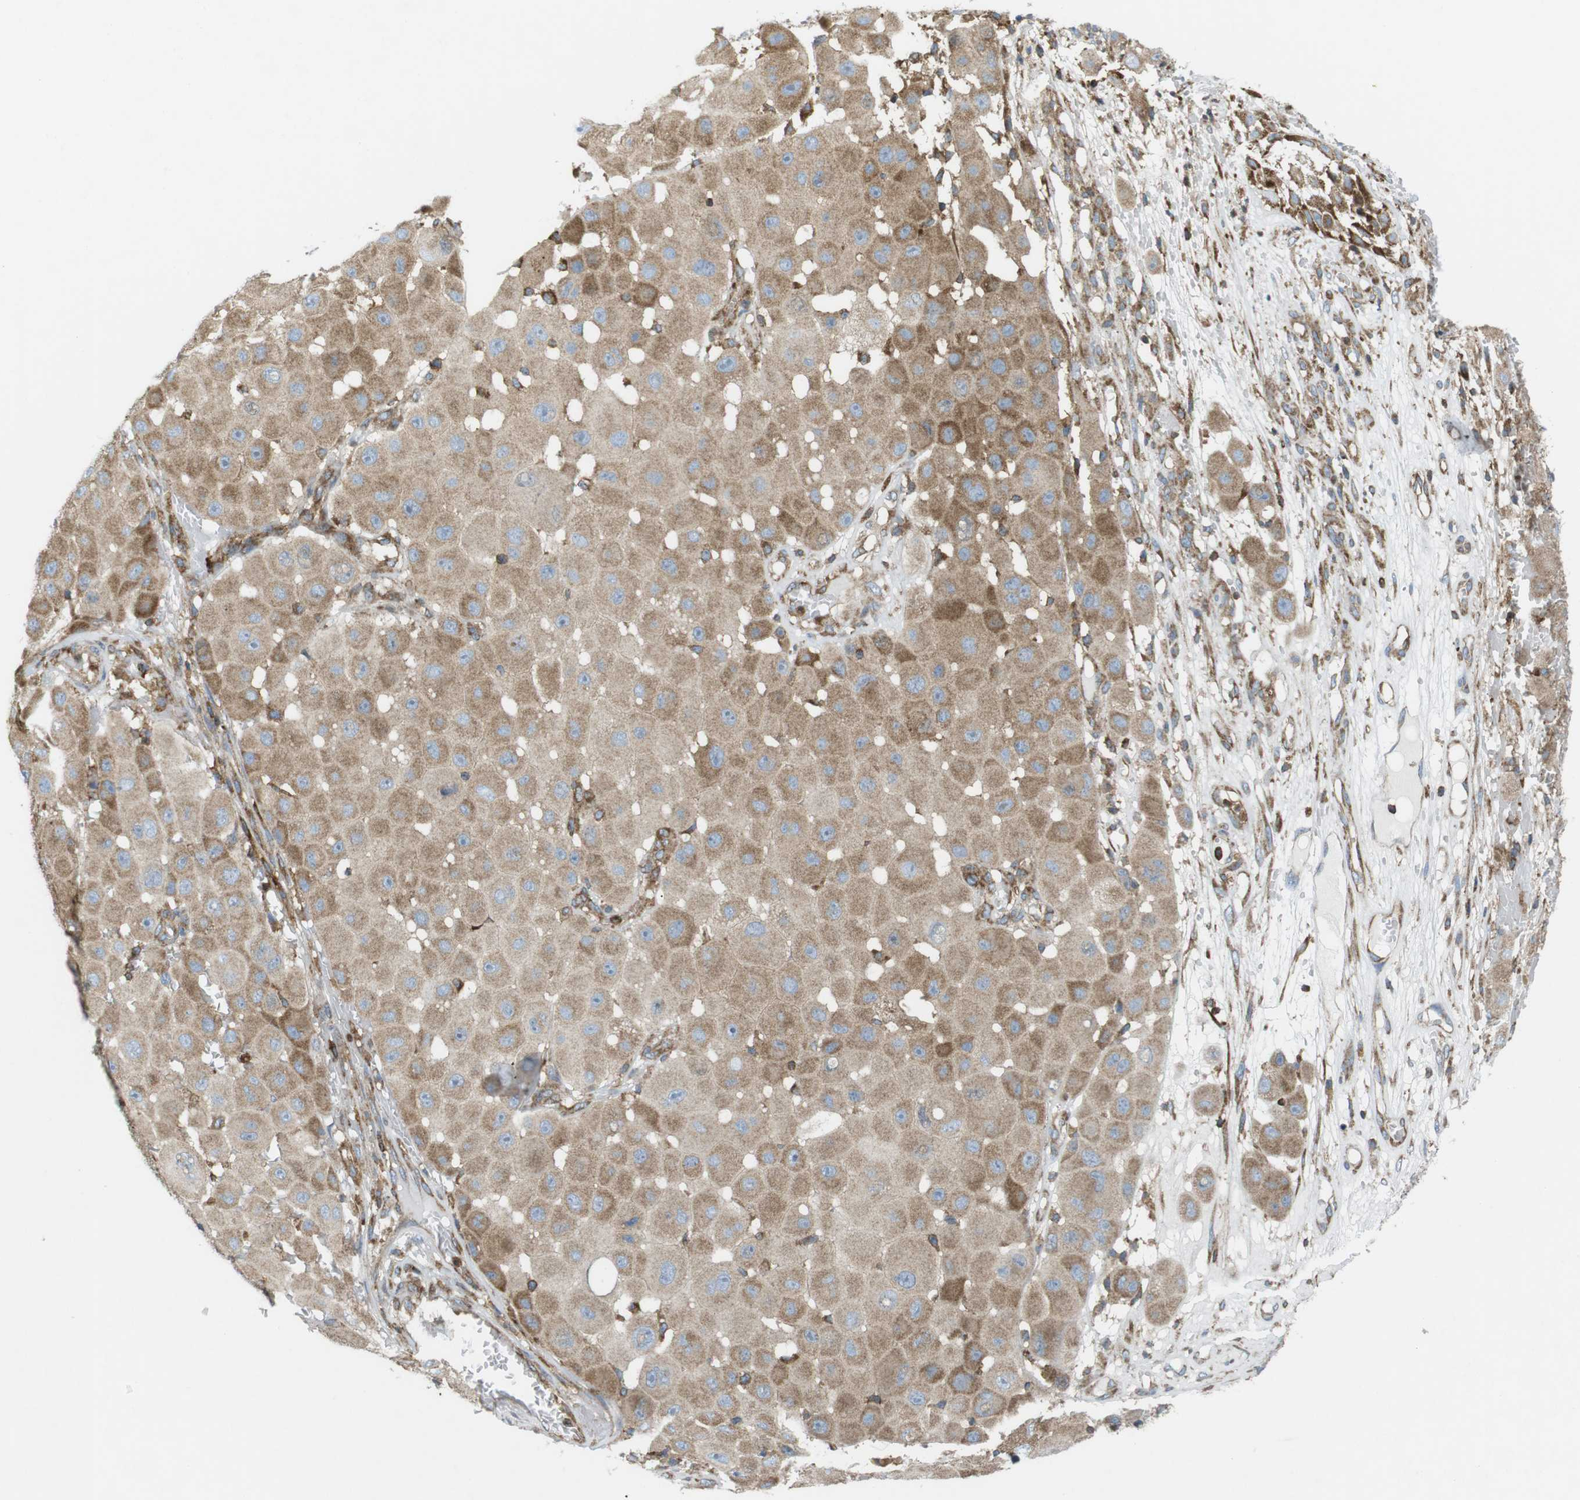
{"staining": {"intensity": "weak", "quantity": "25%-75%", "location": "cytoplasmic/membranous"}, "tissue": "melanoma", "cell_type": "Tumor cells", "image_type": "cancer", "snomed": [{"axis": "morphology", "description": "Malignant melanoma, NOS"}, {"axis": "topography", "description": "Skin"}], "caption": "There is low levels of weak cytoplasmic/membranous expression in tumor cells of malignant melanoma, as demonstrated by immunohistochemical staining (brown color).", "gene": "FLII", "patient": {"sex": "female", "age": 81}}